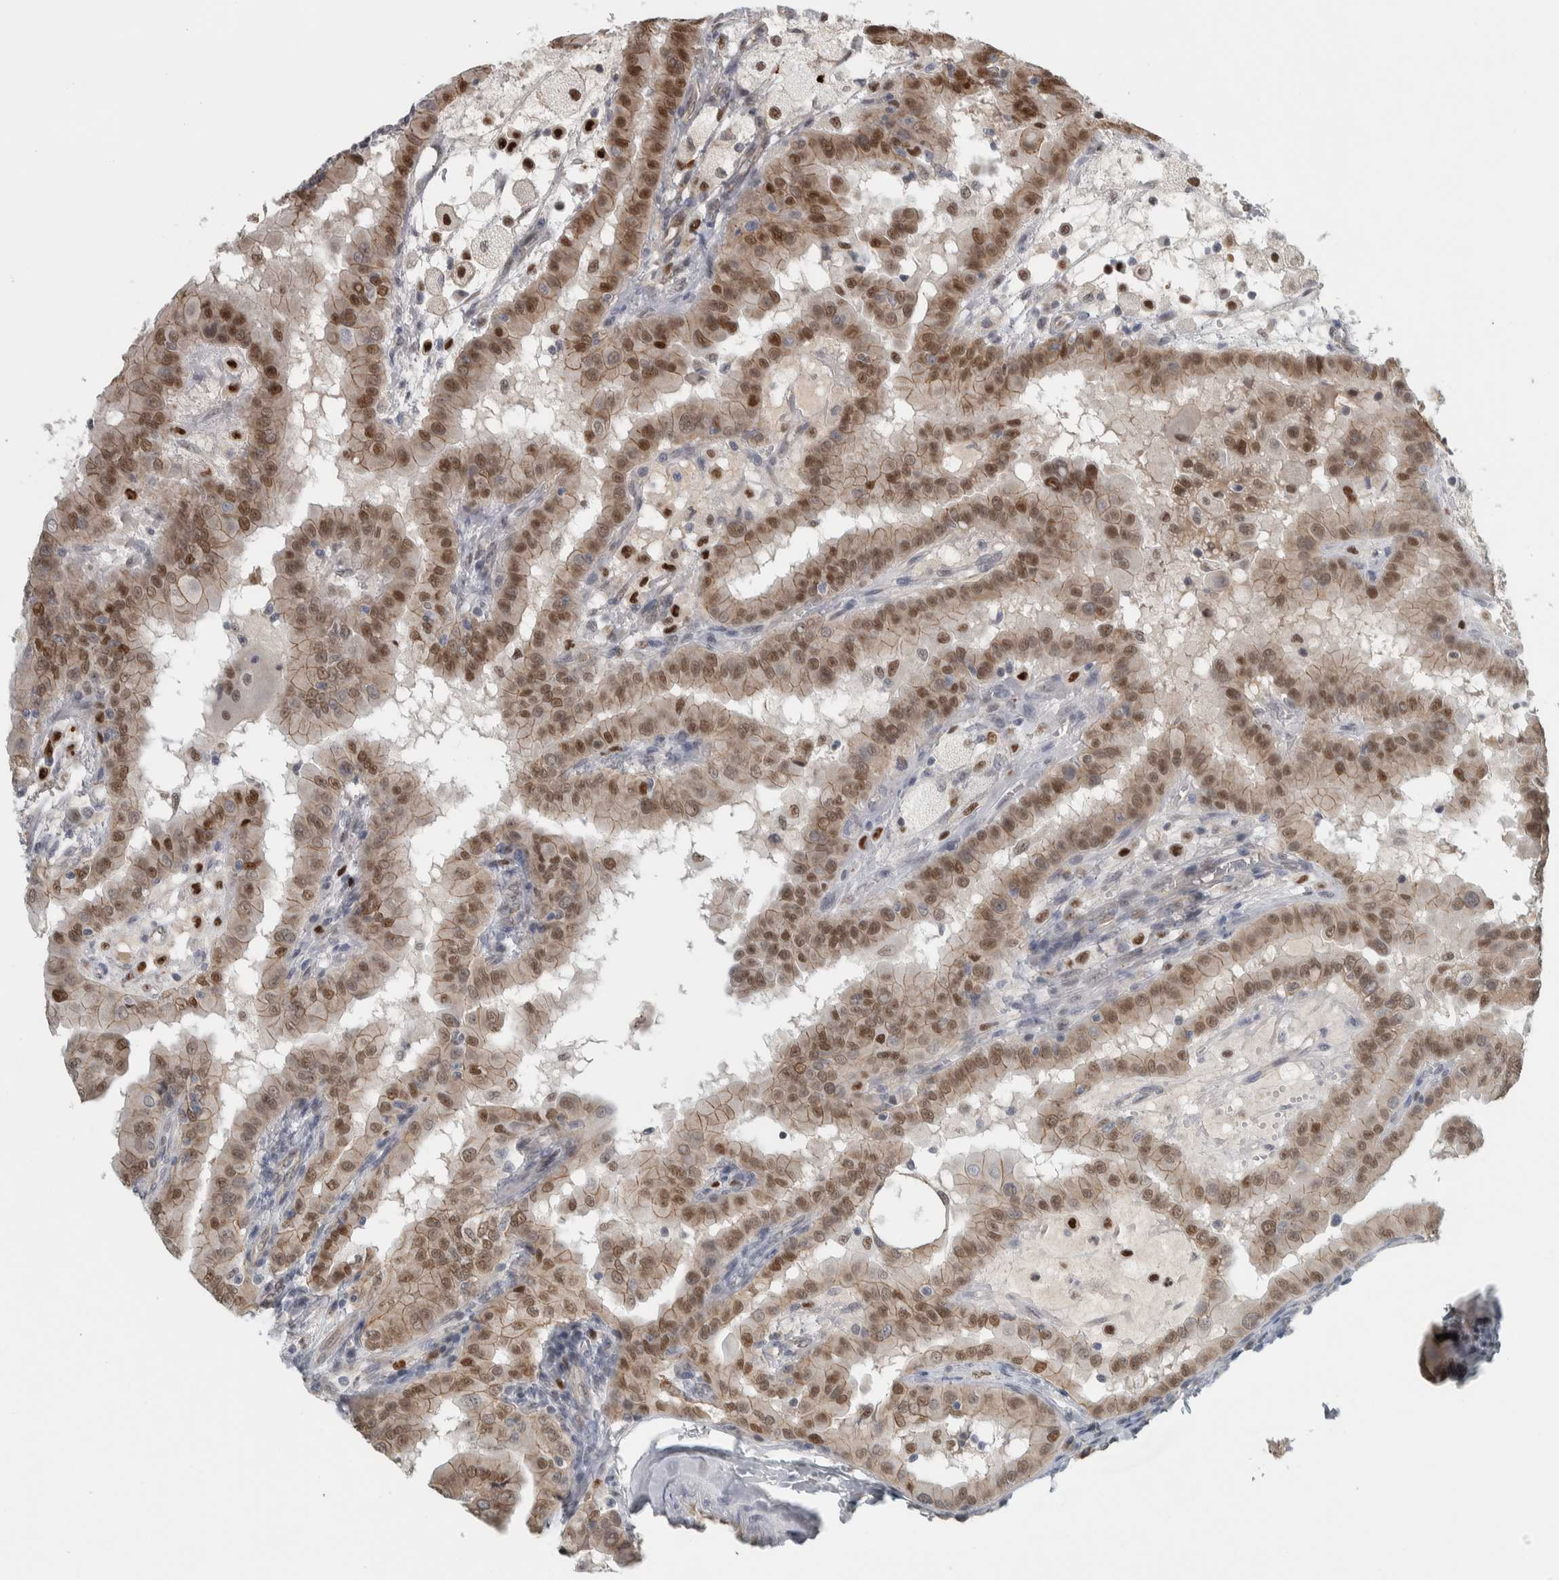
{"staining": {"intensity": "moderate", "quantity": ">75%", "location": "cytoplasmic/membranous,nuclear"}, "tissue": "thyroid cancer", "cell_type": "Tumor cells", "image_type": "cancer", "snomed": [{"axis": "morphology", "description": "Papillary adenocarcinoma, NOS"}, {"axis": "topography", "description": "Thyroid gland"}], "caption": "A high-resolution photomicrograph shows IHC staining of thyroid papillary adenocarcinoma, which exhibits moderate cytoplasmic/membranous and nuclear expression in about >75% of tumor cells.", "gene": "ADPRM", "patient": {"sex": "male", "age": 33}}